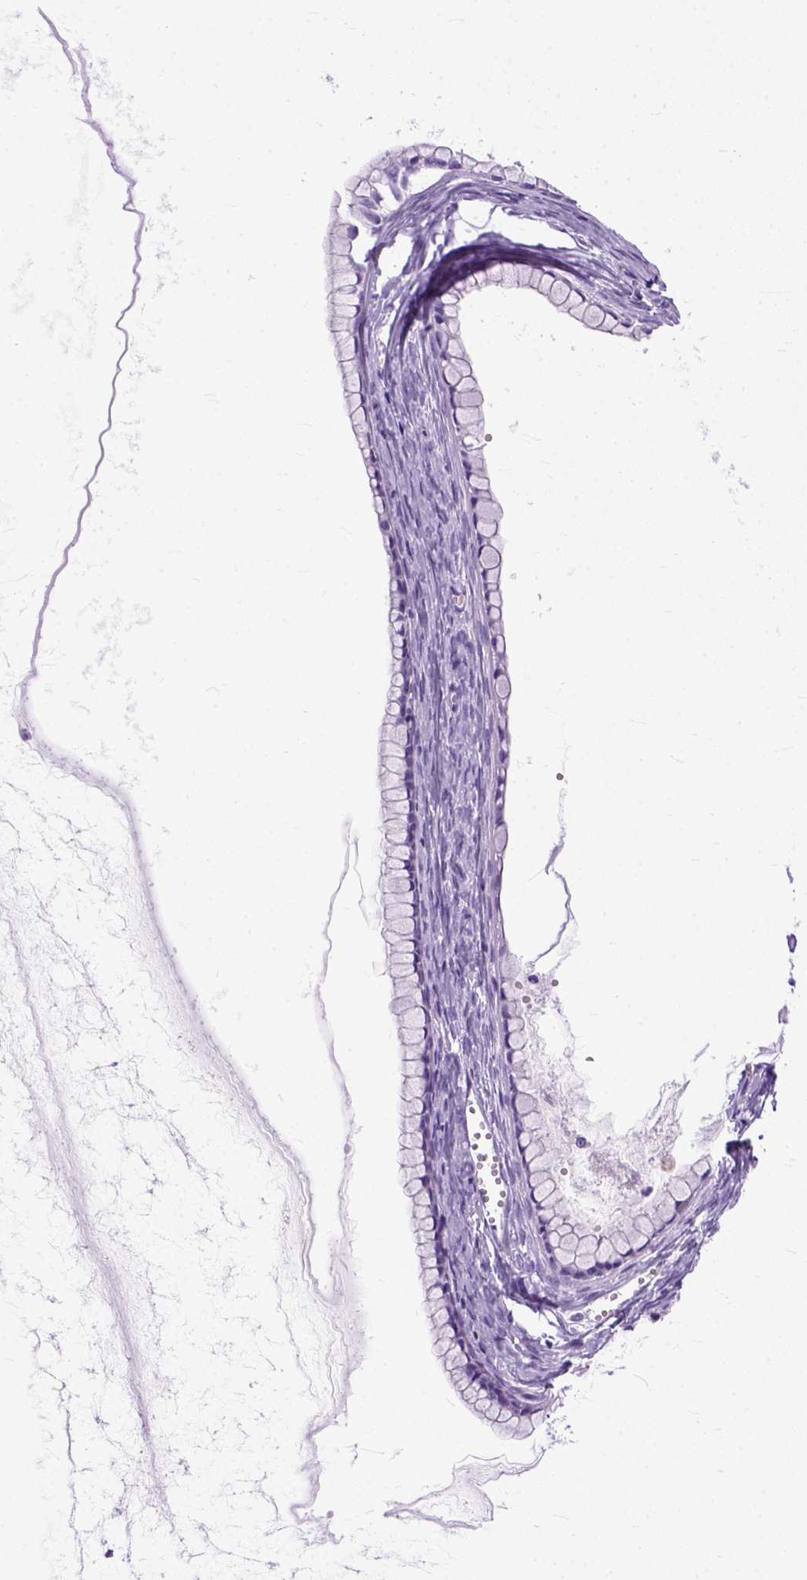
{"staining": {"intensity": "negative", "quantity": "none", "location": "none"}, "tissue": "ovarian cancer", "cell_type": "Tumor cells", "image_type": "cancer", "snomed": [{"axis": "morphology", "description": "Cystadenocarcinoma, mucinous, NOS"}, {"axis": "topography", "description": "Ovary"}], "caption": "Immunohistochemical staining of ovarian cancer (mucinous cystadenocarcinoma) displays no significant staining in tumor cells. (Immunohistochemistry, brightfield microscopy, high magnification).", "gene": "GNGT1", "patient": {"sex": "female", "age": 41}}